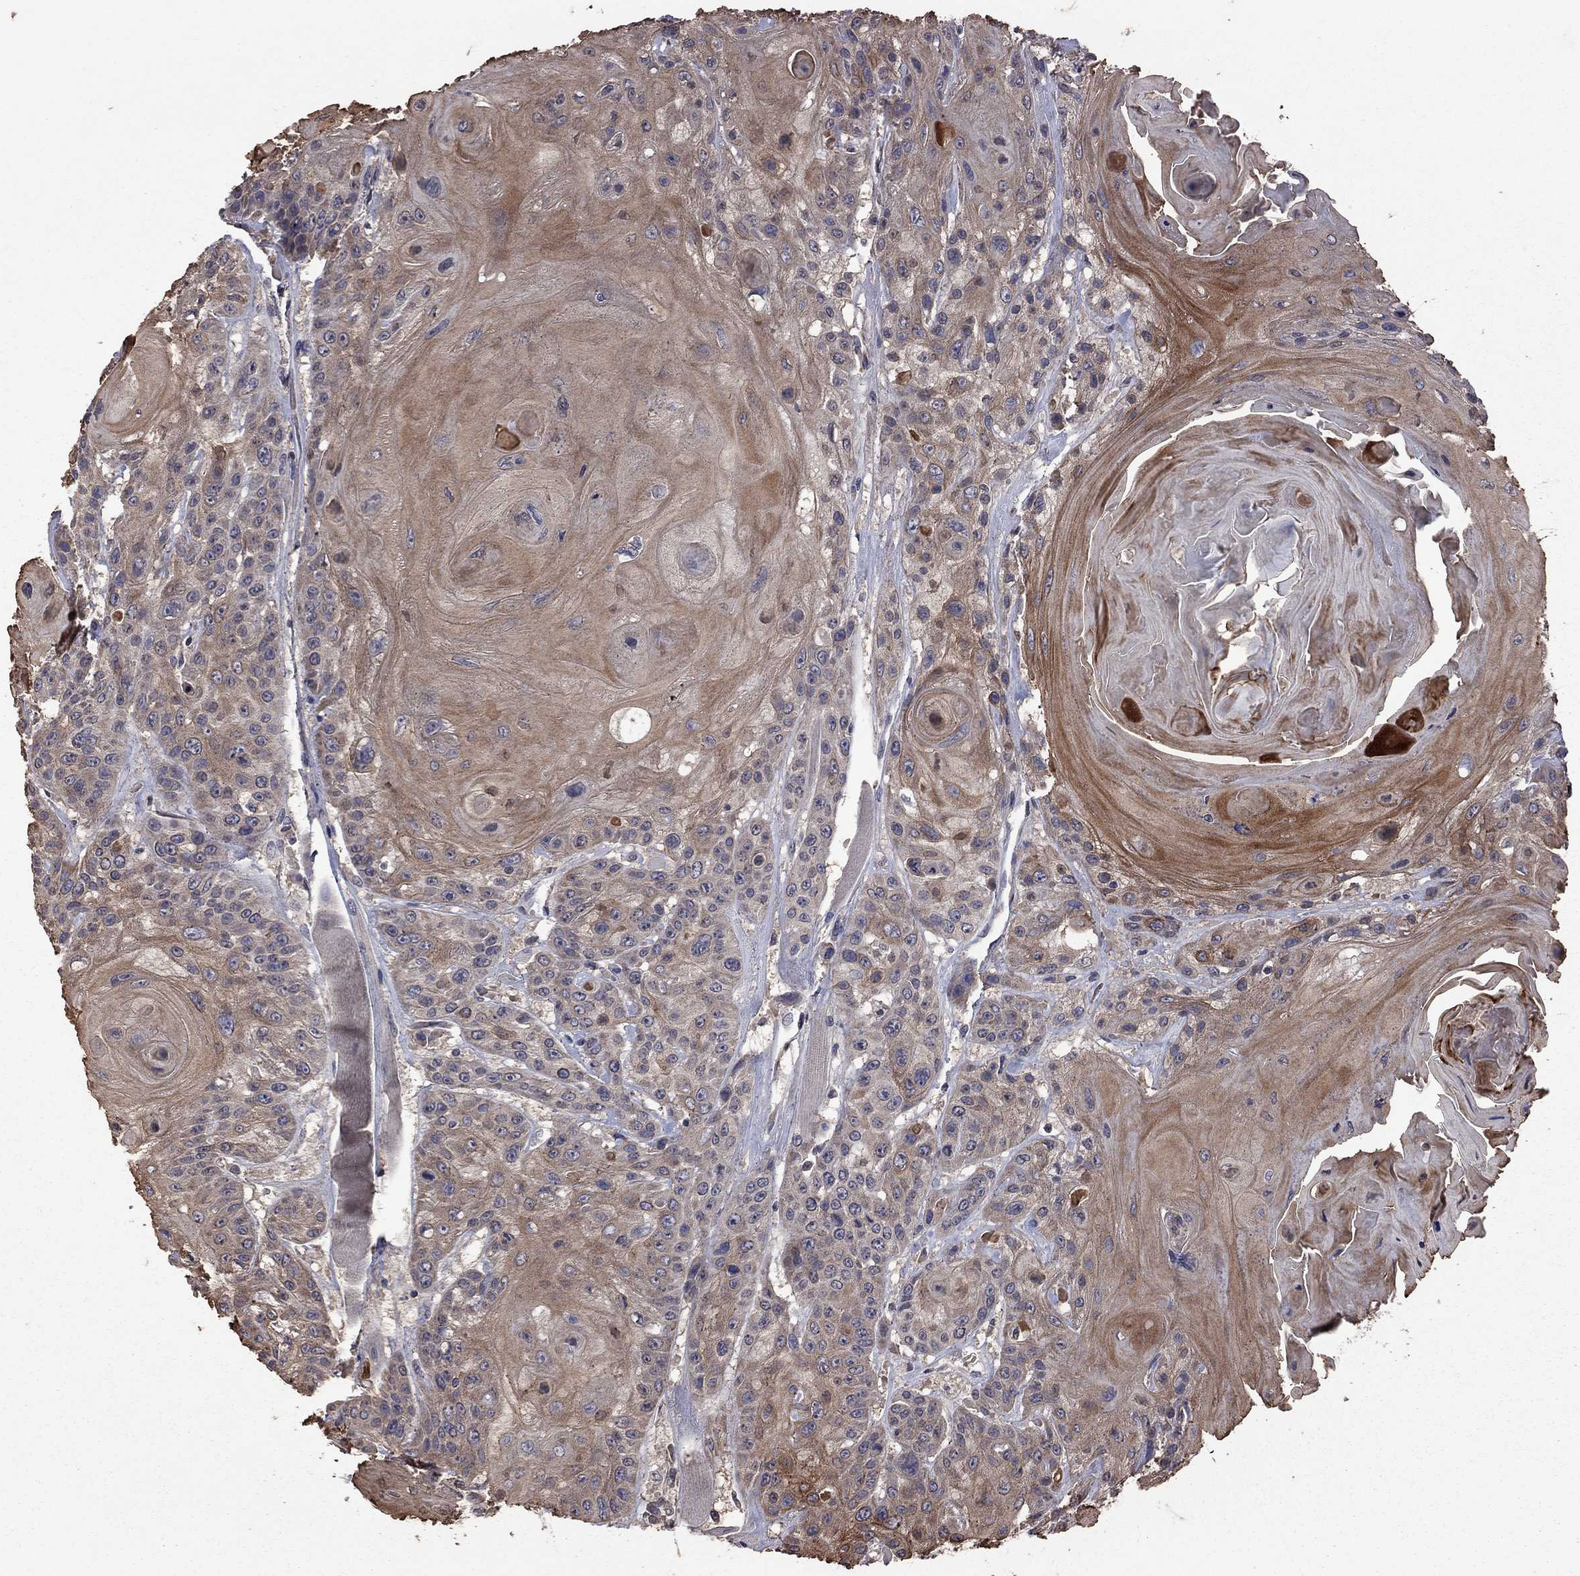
{"staining": {"intensity": "strong", "quantity": "25%-75%", "location": "cytoplasmic/membranous"}, "tissue": "head and neck cancer", "cell_type": "Tumor cells", "image_type": "cancer", "snomed": [{"axis": "morphology", "description": "Squamous cell carcinoma, NOS"}, {"axis": "topography", "description": "Head-Neck"}], "caption": "An image showing strong cytoplasmic/membranous staining in approximately 25%-75% of tumor cells in squamous cell carcinoma (head and neck), as visualized by brown immunohistochemical staining.", "gene": "TSNARE1", "patient": {"sex": "female", "age": 59}}